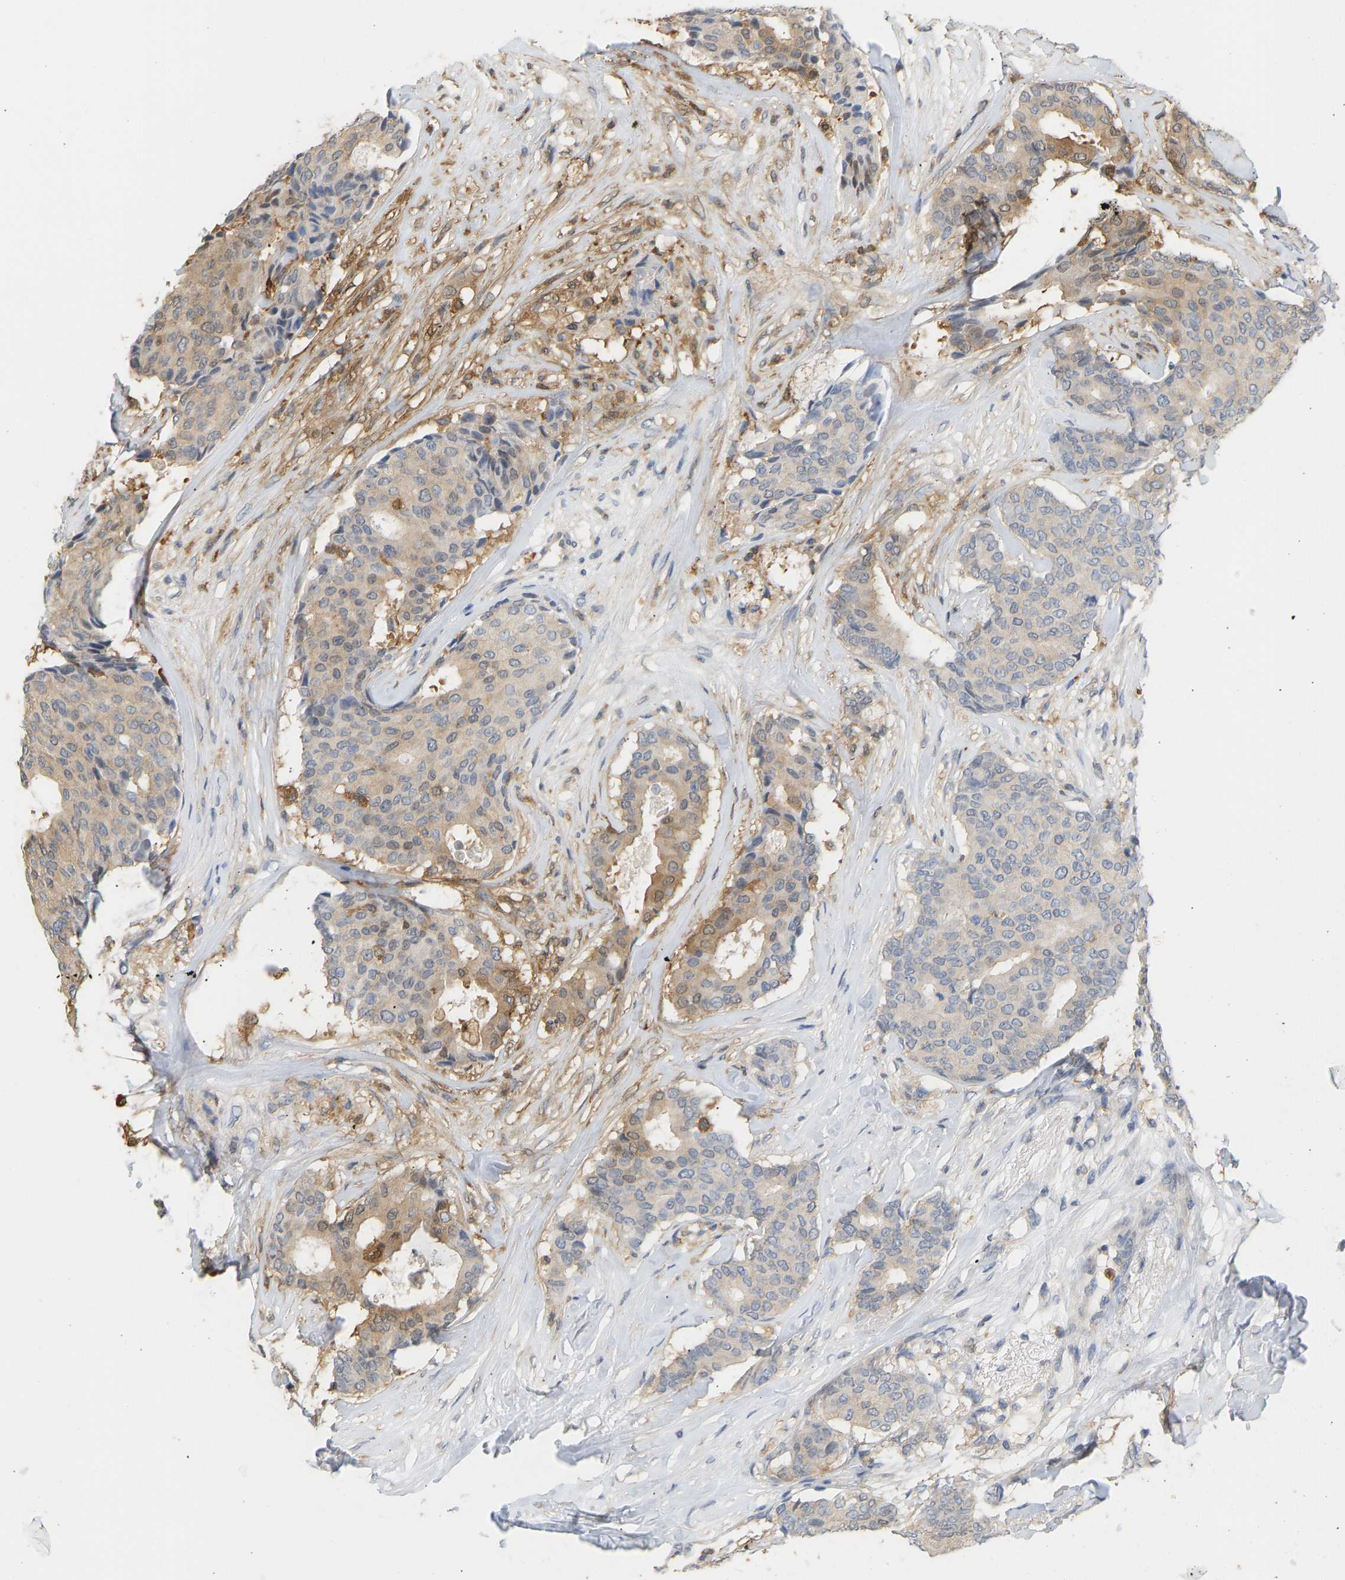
{"staining": {"intensity": "moderate", "quantity": "<25%", "location": "cytoplasmic/membranous"}, "tissue": "breast cancer", "cell_type": "Tumor cells", "image_type": "cancer", "snomed": [{"axis": "morphology", "description": "Duct carcinoma"}, {"axis": "topography", "description": "Breast"}], "caption": "Immunohistochemistry of infiltrating ductal carcinoma (breast) exhibits low levels of moderate cytoplasmic/membranous staining in approximately <25% of tumor cells. Using DAB (3,3'-diaminobenzidine) (brown) and hematoxylin (blue) stains, captured at high magnification using brightfield microscopy.", "gene": "ENO1", "patient": {"sex": "female", "age": 75}}